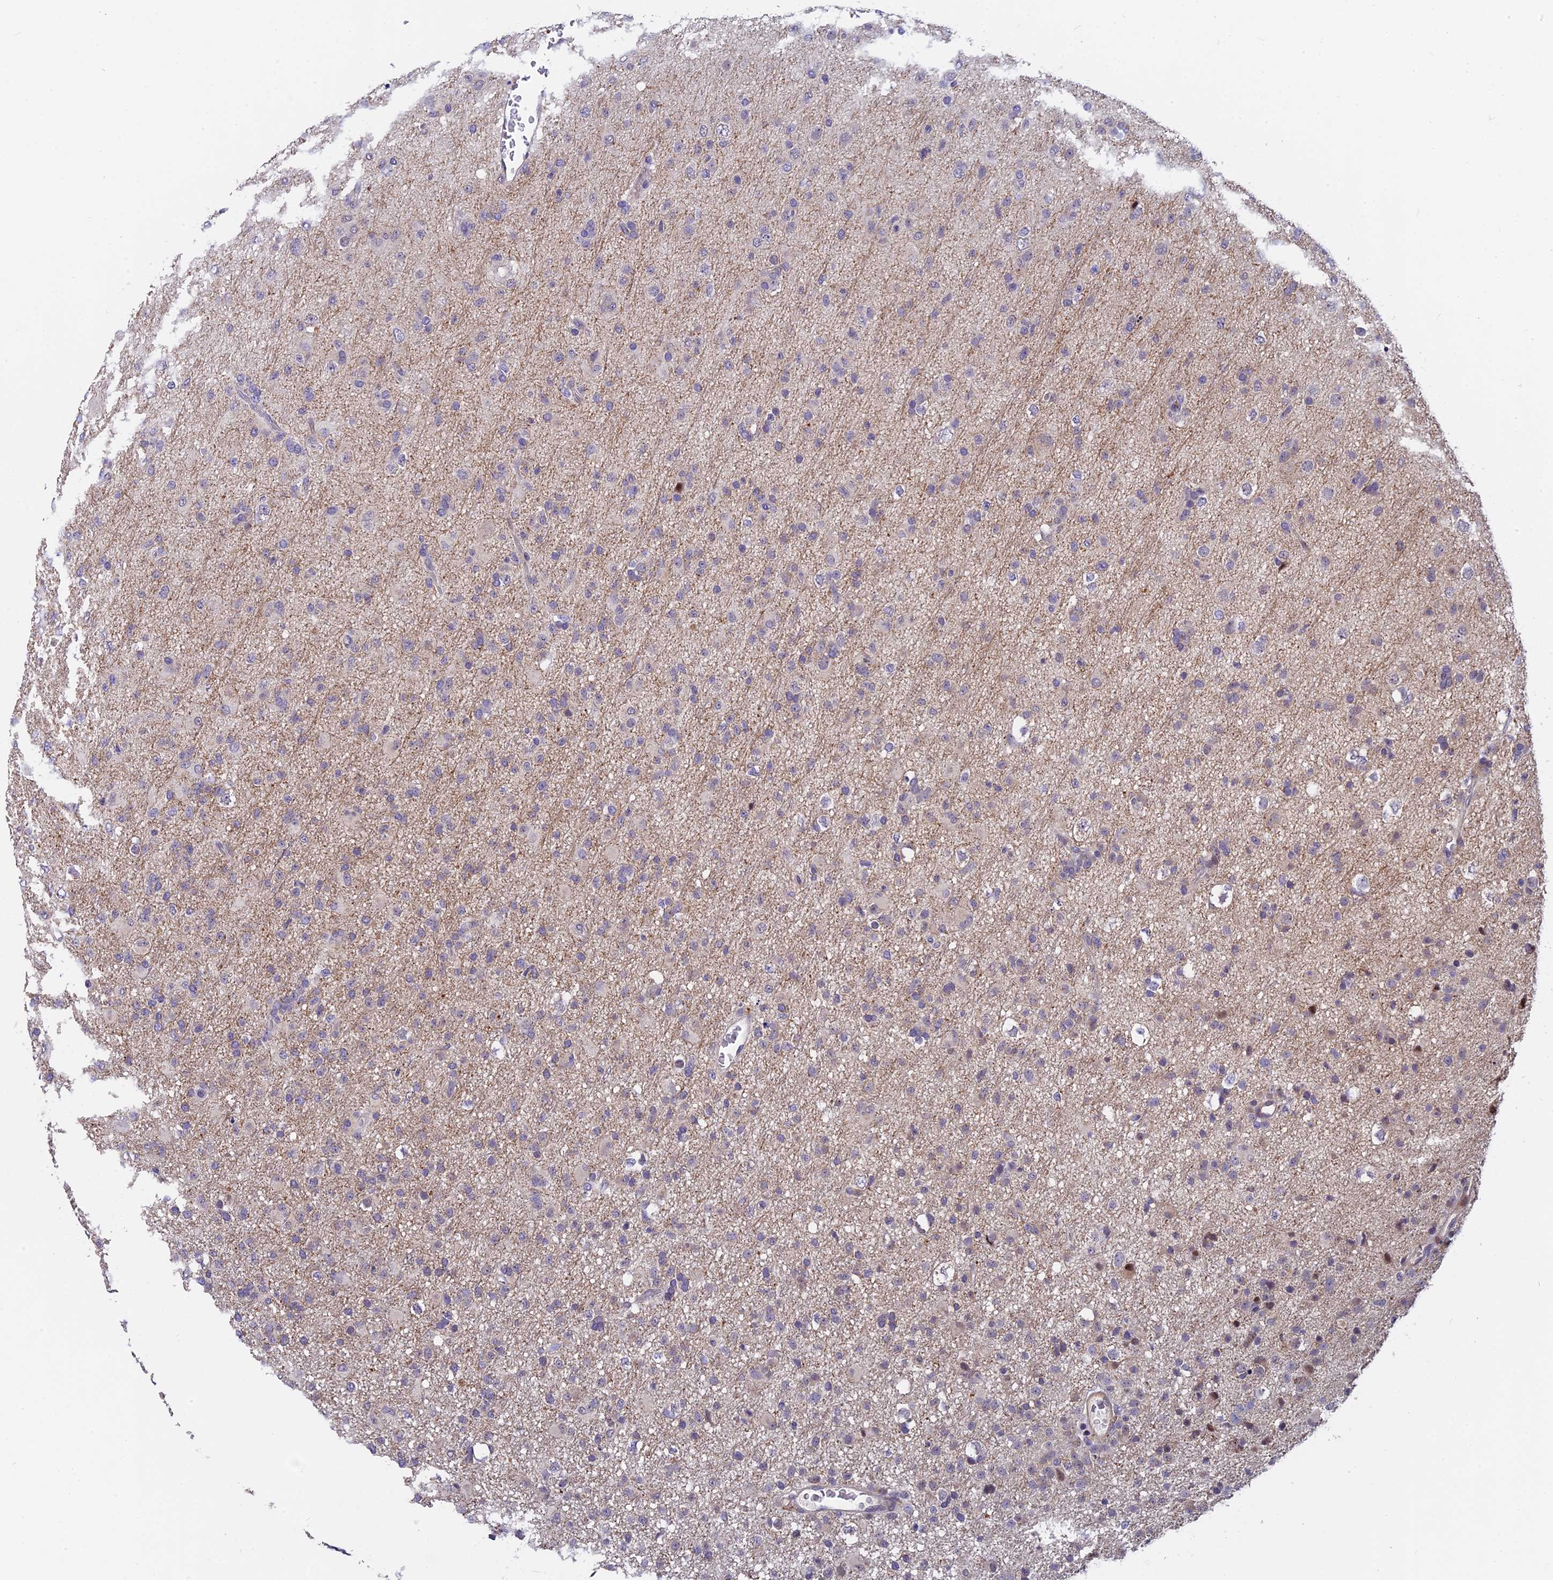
{"staining": {"intensity": "negative", "quantity": "none", "location": "none"}, "tissue": "glioma", "cell_type": "Tumor cells", "image_type": "cancer", "snomed": [{"axis": "morphology", "description": "Glioma, malignant, Low grade"}, {"axis": "topography", "description": "Brain"}], "caption": "This is an immunohistochemistry (IHC) image of low-grade glioma (malignant). There is no staining in tumor cells.", "gene": "ANKRD34B", "patient": {"sex": "male", "age": 65}}